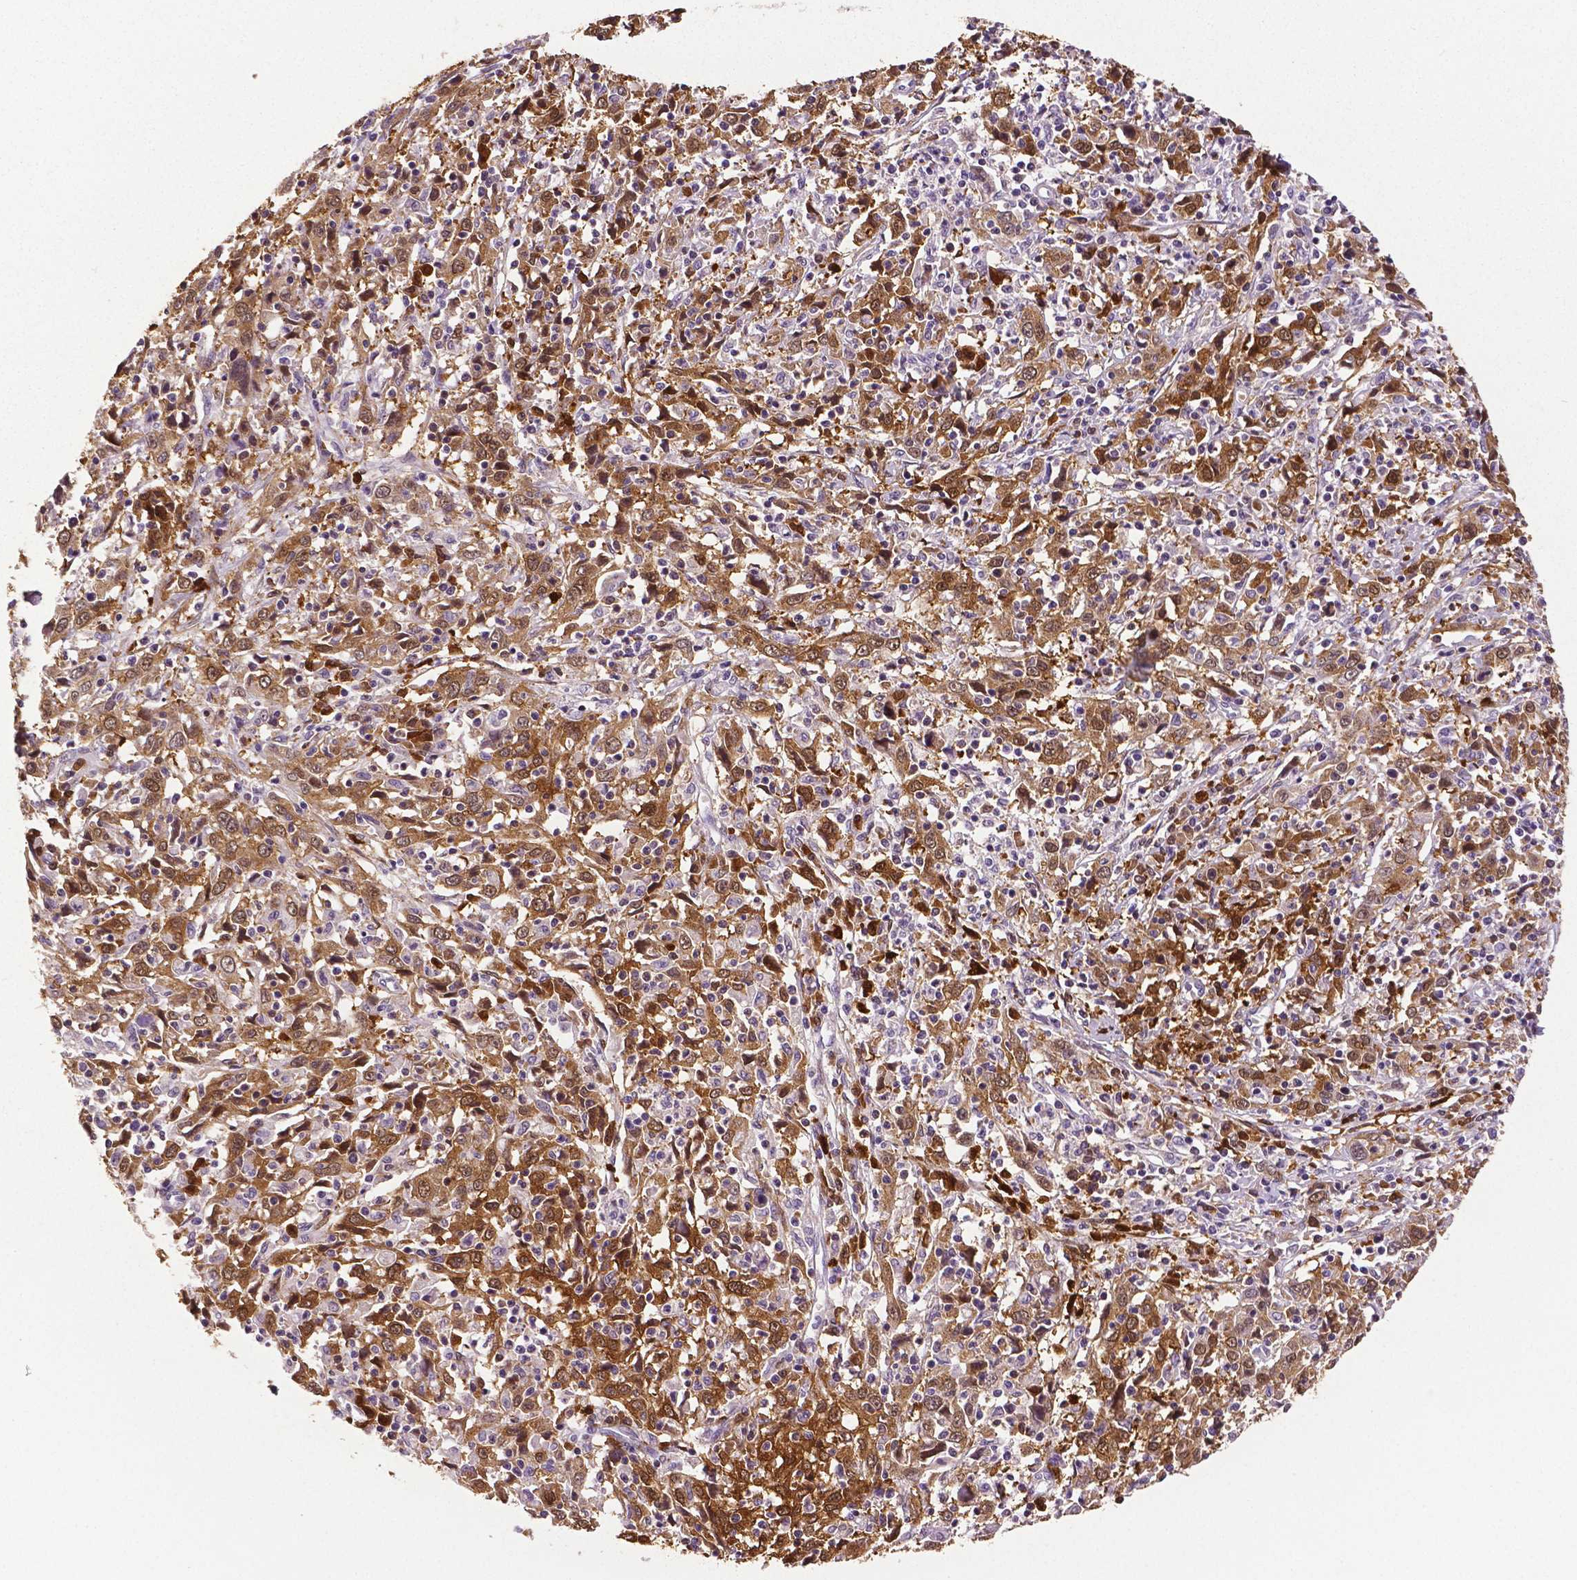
{"staining": {"intensity": "moderate", "quantity": ">75%", "location": "cytoplasmic/membranous"}, "tissue": "cervical cancer", "cell_type": "Tumor cells", "image_type": "cancer", "snomed": [{"axis": "morphology", "description": "Squamous cell carcinoma, NOS"}, {"axis": "topography", "description": "Cervix"}], "caption": "Squamous cell carcinoma (cervical) stained with a protein marker demonstrates moderate staining in tumor cells.", "gene": "PHGDH", "patient": {"sex": "female", "age": 46}}